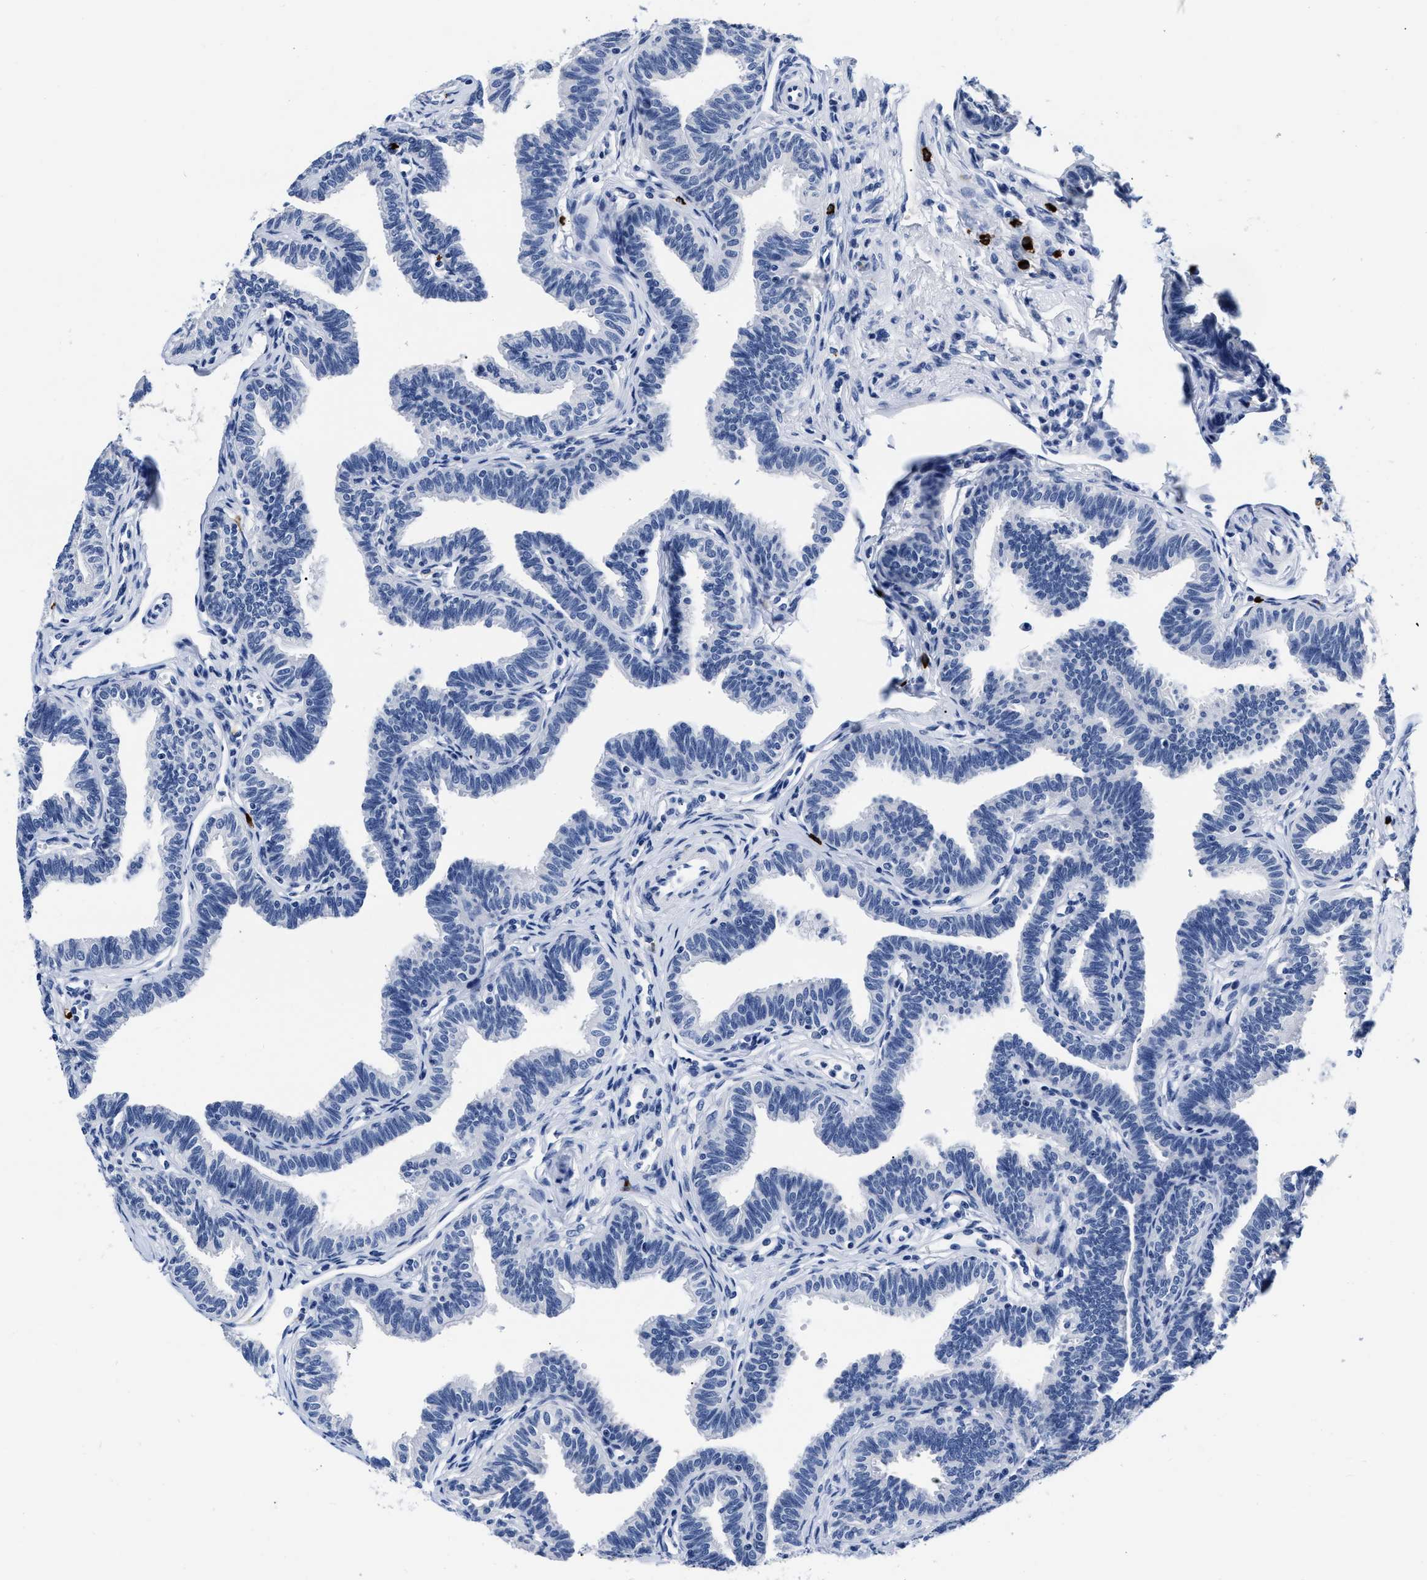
{"staining": {"intensity": "negative", "quantity": "none", "location": "none"}, "tissue": "fallopian tube", "cell_type": "Glandular cells", "image_type": "normal", "snomed": [{"axis": "morphology", "description": "Normal tissue, NOS"}, {"axis": "topography", "description": "Fallopian tube"}, {"axis": "topography", "description": "Ovary"}], "caption": "IHC micrograph of benign fallopian tube: fallopian tube stained with DAB shows no significant protein expression in glandular cells. Nuclei are stained in blue.", "gene": "CER1", "patient": {"sex": "female", "age": 23}}